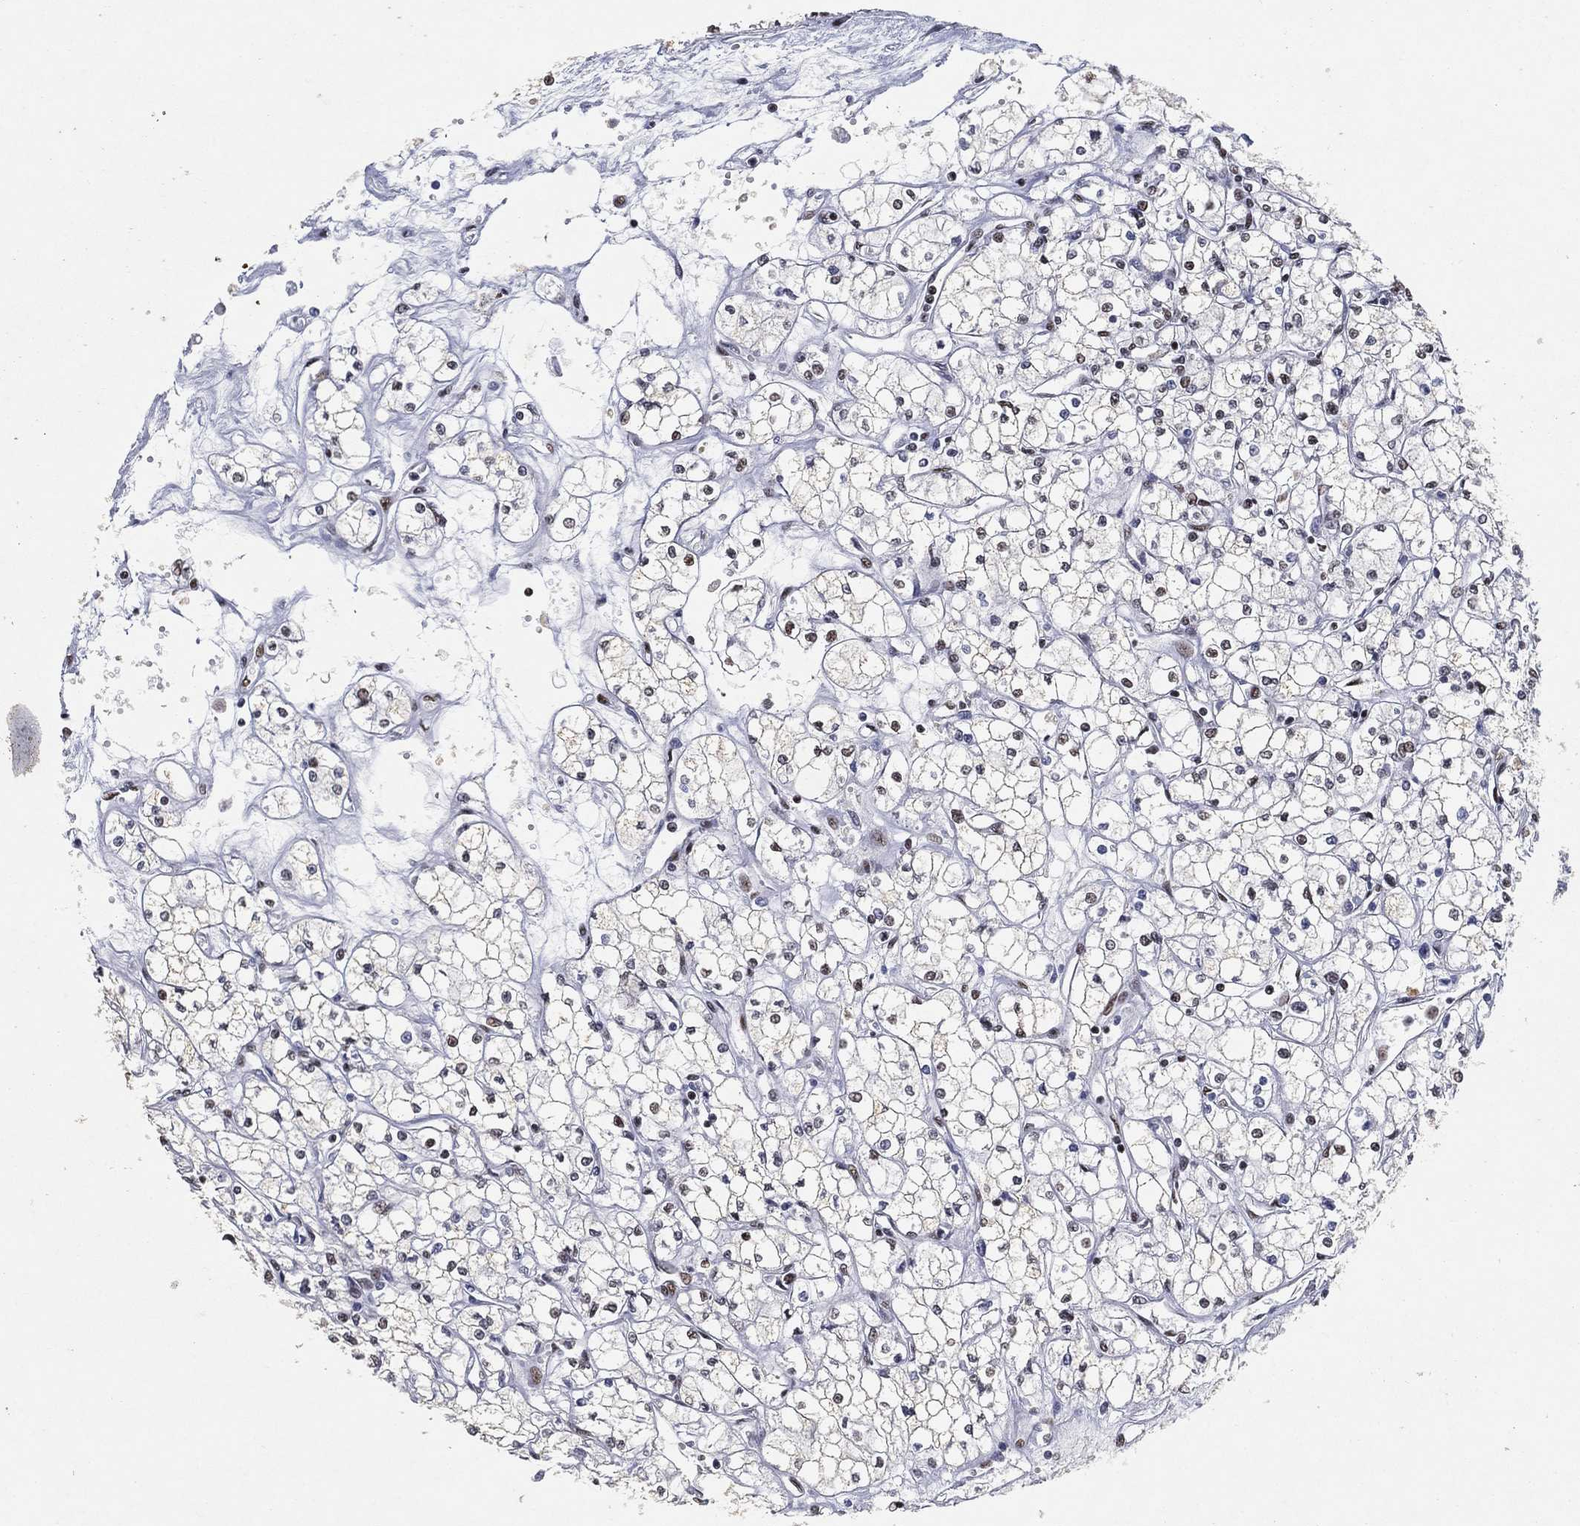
{"staining": {"intensity": "moderate", "quantity": "<25%", "location": "nuclear"}, "tissue": "renal cancer", "cell_type": "Tumor cells", "image_type": "cancer", "snomed": [{"axis": "morphology", "description": "Adenocarcinoma, NOS"}, {"axis": "topography", "description": "Kidney"}], "caption": "Renal cancer (adenocarcinoma) stained with a protein marker displays moderate staining in tumor cells.", "gene": "DDX27", "patient": {"sex": "male", "age": 67}}